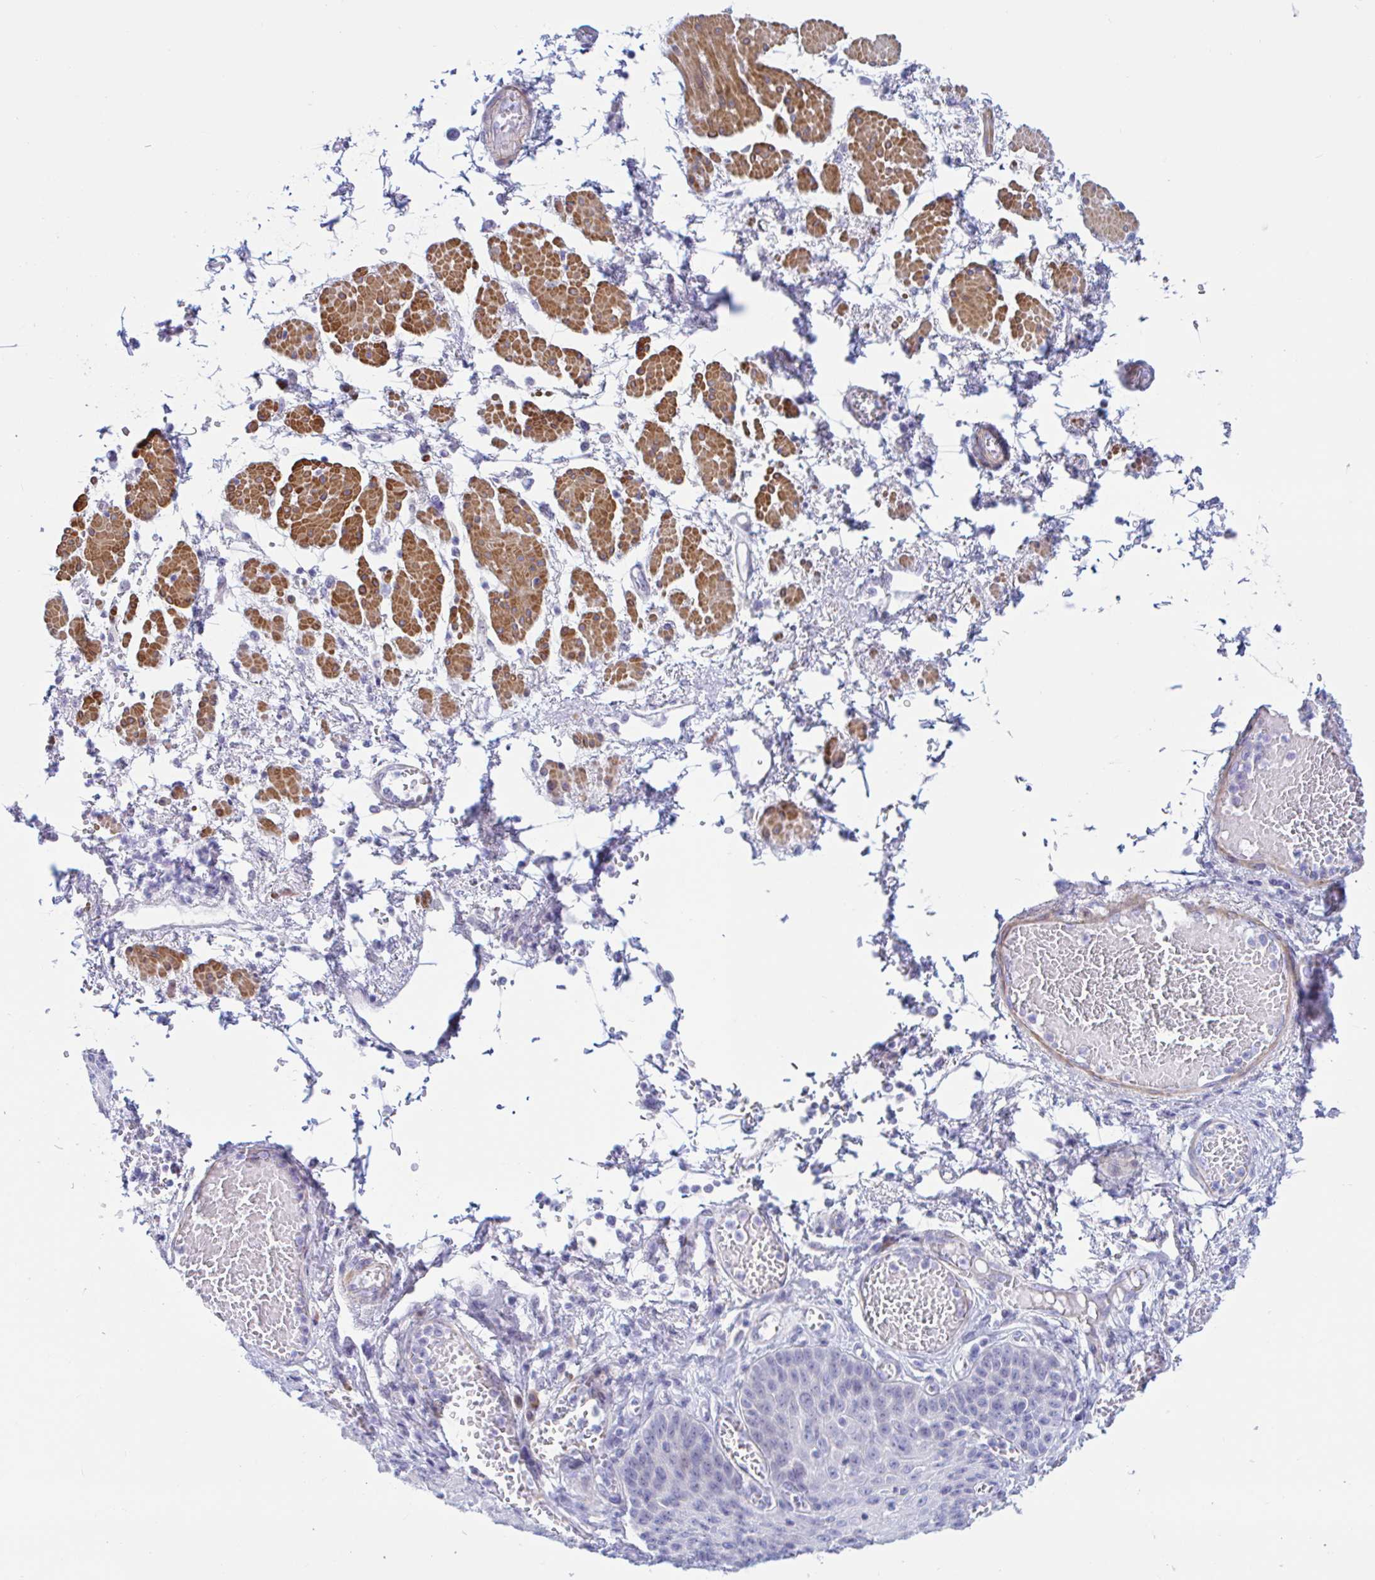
{"staining": {"intensity": "negative", "quantity": "none", "location": "none"}, "tissue": "esophagus", "cell_type": "Squamous epithelial cells", "image_type": "normal", "snomed": [{"axis": "morphology", "description": "Normal tissue, NOS"}, {"axis": "morphology", "description": "Adenocarcinoma, NOS"}, {"axis": "topography", "description": "Esophagus"}], "caption": "The photomicrograph demonstrates no significant expression in squamous epithelial cells of esophagus. (DAB (3,3'-diaminobenzidine) immunohistochemistry (IHC) visualized using brightfield microscopy, high magnification).", "gene": "ENSG00000271254", "patient": {"sex": "male", "age": 81}}